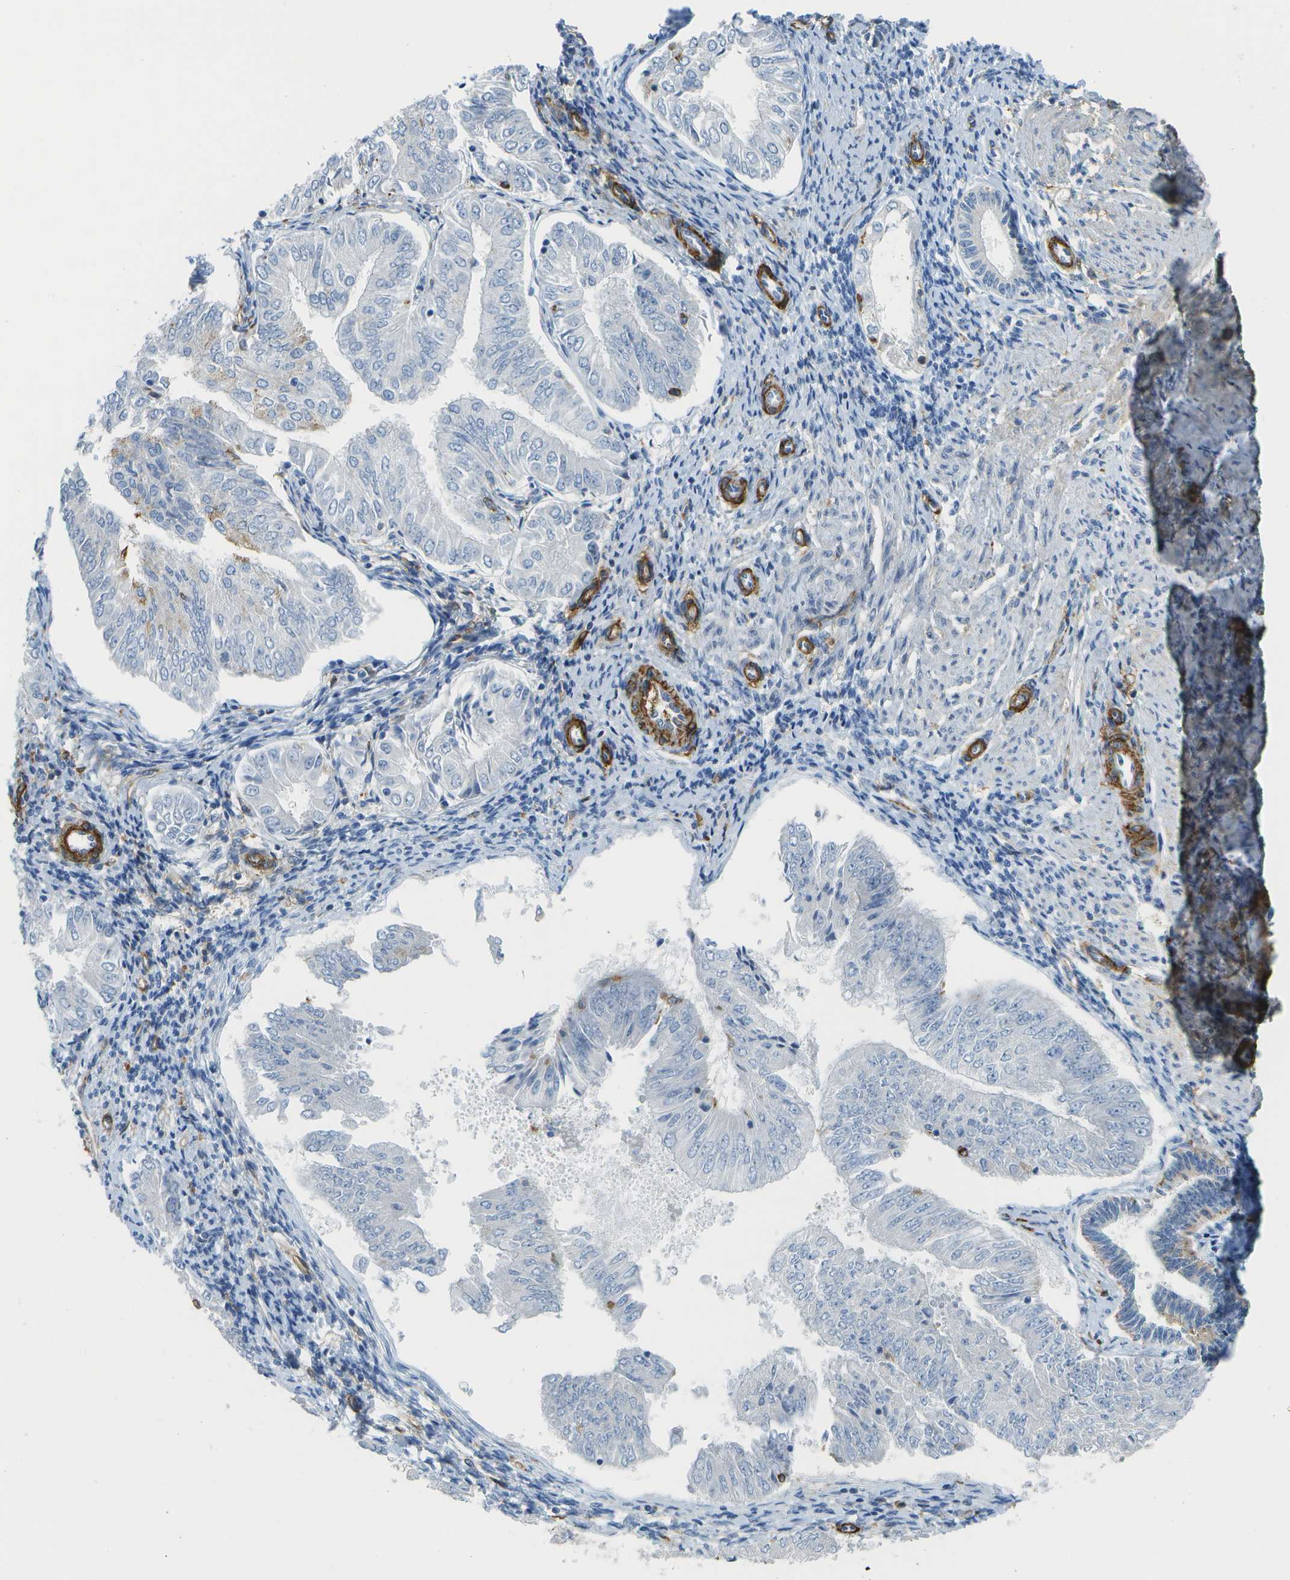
{"staining": {"intensity": "negative", "quantity": "none", "location": "none"}, "tissue": "endometrial cancer", "cell_type": "Tumor cells", "image_type": "cancer", "snomed": [{"axis": "morphology", "description": "Adenocarcinoma, NOS"}, {"axis": "topography", "description": "Endometrium"}], "caption": "DAB immunohistochemical staining of human endometrial cancer (adenocarcinoma) demonstrates no significant expression in tumor cells.", "gene": "ZBTB43", "patient": {"sex": "female", "age": 53}}